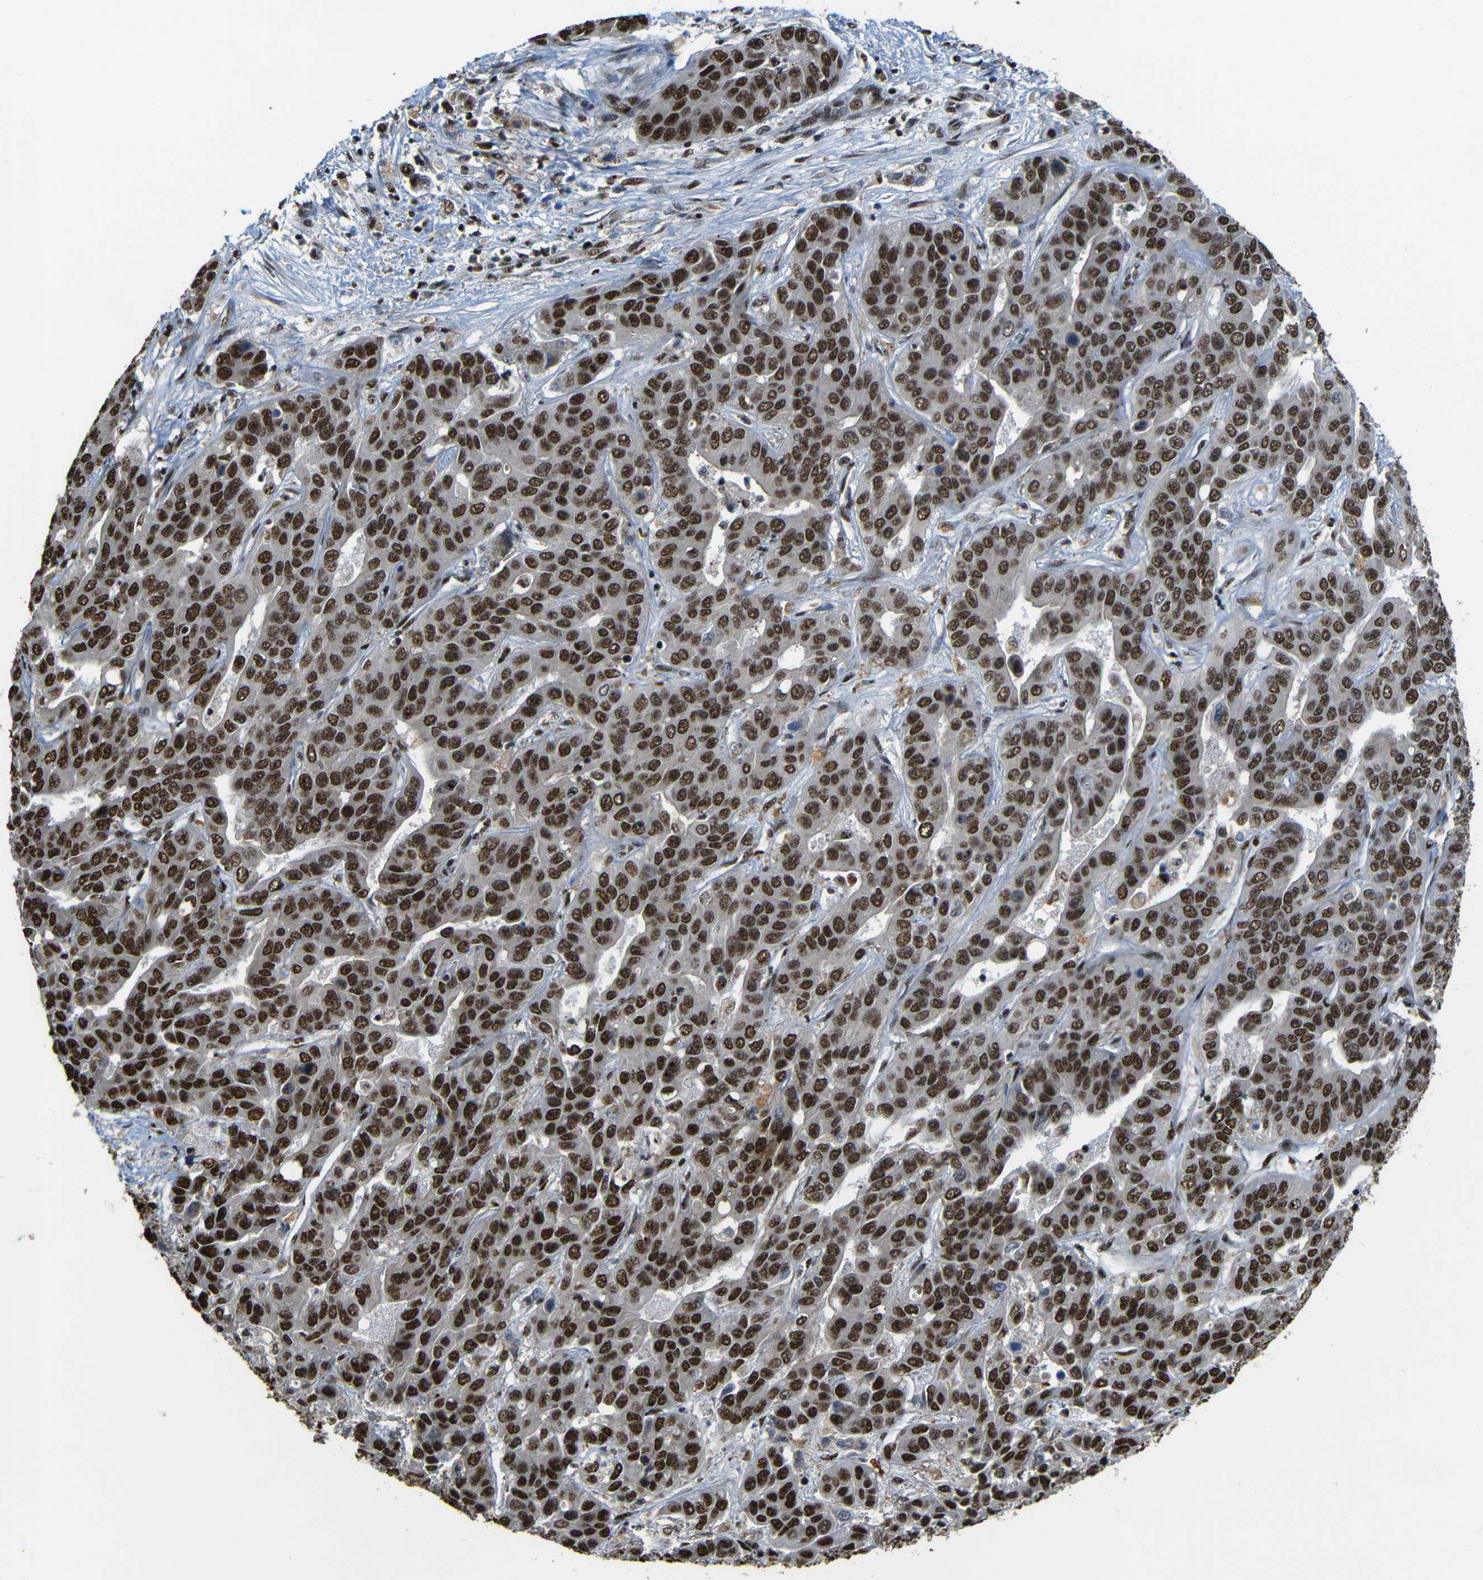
{"staining": {"intensity": "strong", "quantity": ">75%", "location": "cytoplasmic/membranous,nuclear"}, "tissue": "liver cancer", "cell_type": "Tumor cells", "image_type": "cancer", "snomed": [{"axis": "morphology", "description": "Cholangiocarcinoma"}, {"axis": "topography", "description": "Liver"}], "caption": "Protein staining of liver cholangiocarcinoma tissue exhibits strong cytoplasmic/membranous and nuclear staining in about >75% of tumor cells.", "gene": "TCF7L2", "patient": {"sex": "female", "age": 52}}